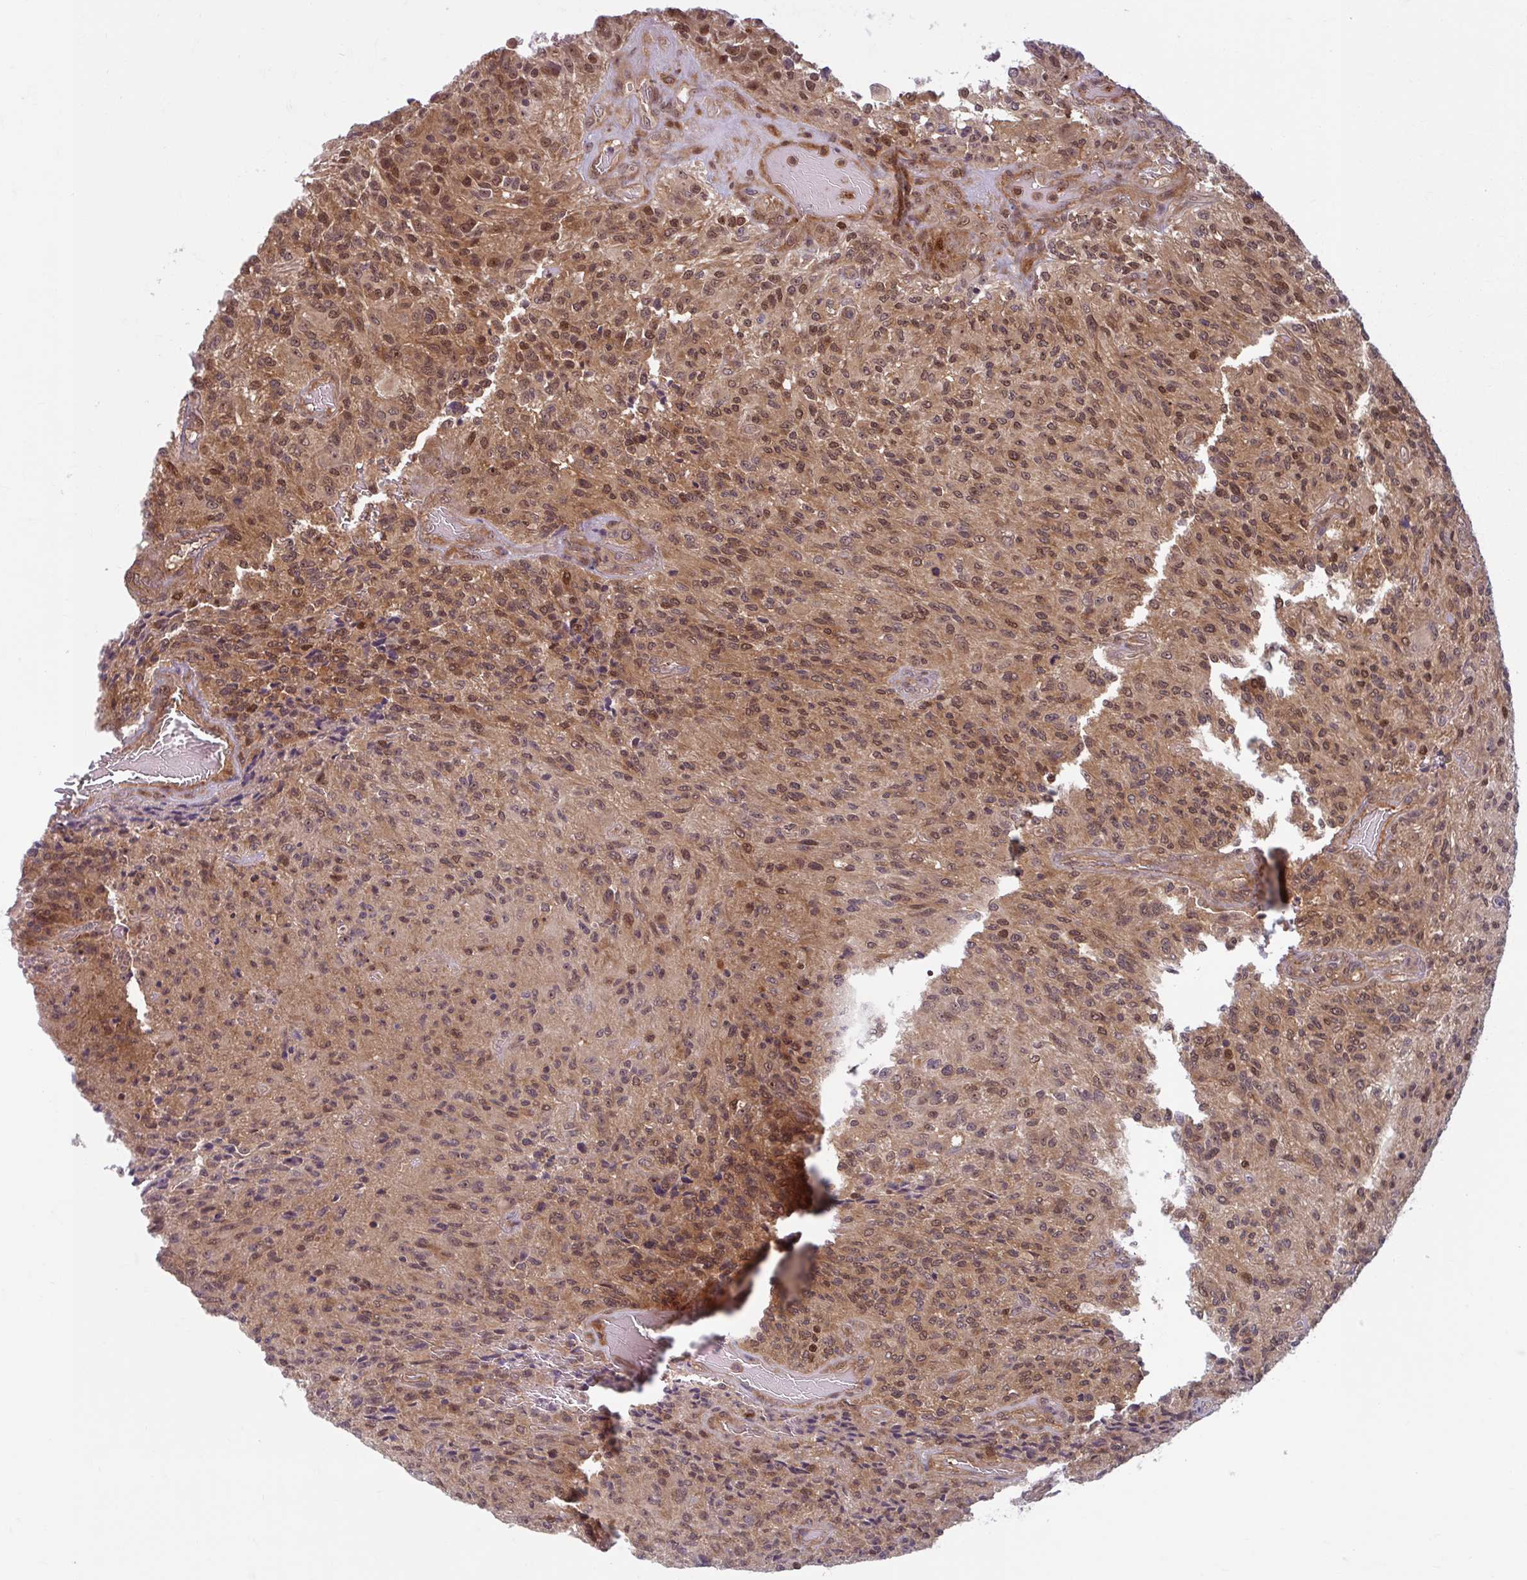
{"staining": {"intensity": "strong", "quantity": "25%-75%", "location": "cytoplasmic/membranous,nuclear"}, "tissue": "glioma", "cell_type": "Tumor cells", "image_type": "cancer", "snomed": [{"axis": "morphology", "description": "Normal tissue, NOS"}, {"axis": "morphology", "description": "Glioma, malignant, High grade"}, {"axis": "topography", "description": "Cerebral cortex"}], "caption": "This is an image of immunohistochemistry (IHC) staining of glioma, which shows strong positivity in the cytoplasmic/membranous and nuclear of tumor cells.", "gene": "HMBS", "patient": {"sex": "male", "age": 56}}